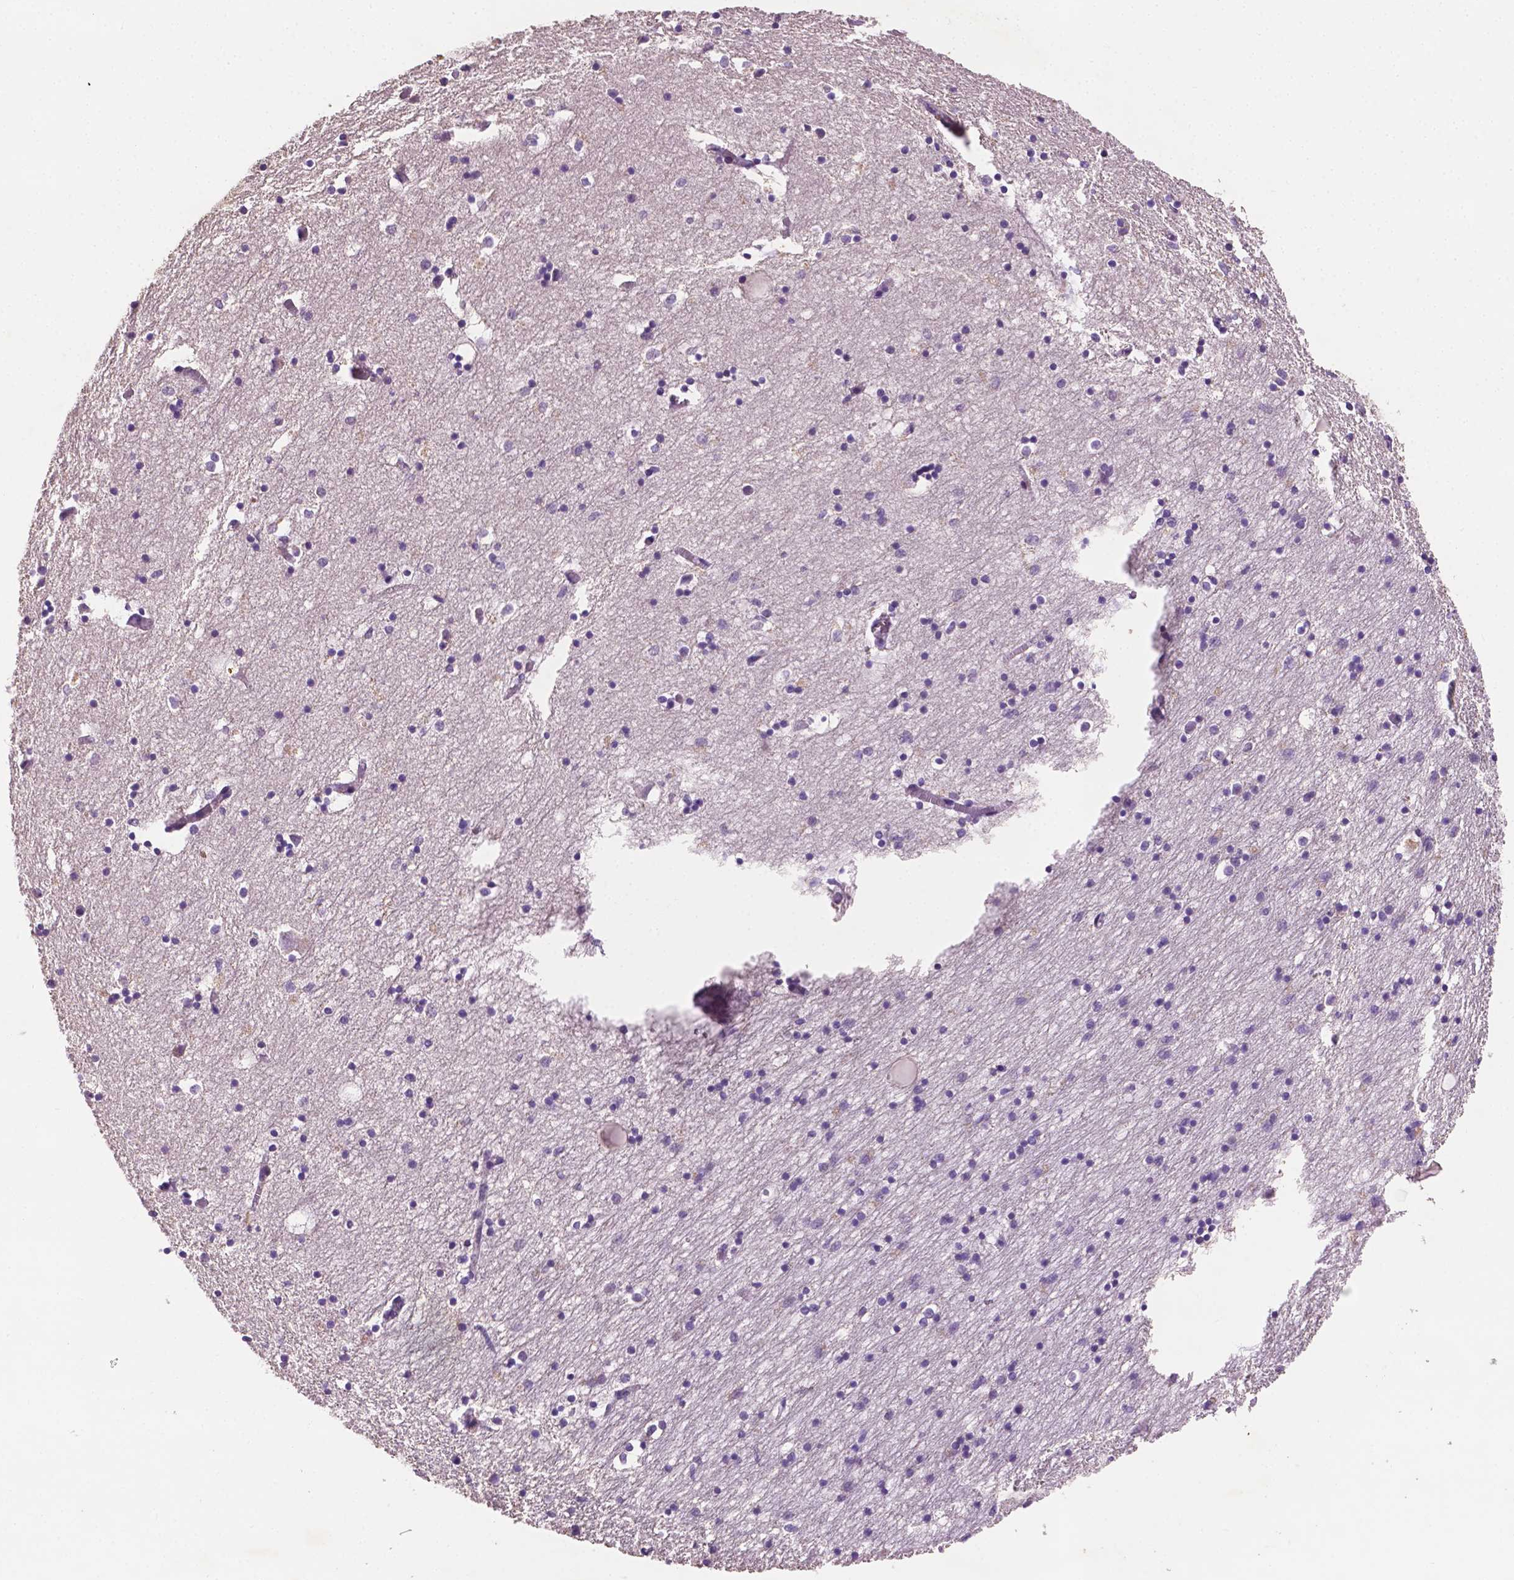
{"staining": {"intensity": "negative", "quantity": "none", "location": "none"}, "tissue": "hippocampus", "cell_type": "Glial cells", "image_type": "normal", "snomed": [{"axis": "morphology", "description": "Normal tissue, NOS"}, {"axis": "topography", "description": "Lateral ventricle wall"}, {"axis": "topography", "description": "Hippocampus"}], "caption": "A high-resolution photomicrograph shows immunohistochemistry staining of normal hippocampus, which exhibits no significant staining in glial cells.", "gene": "MROH6", "patient": {"sex": "female", "age": 63}}